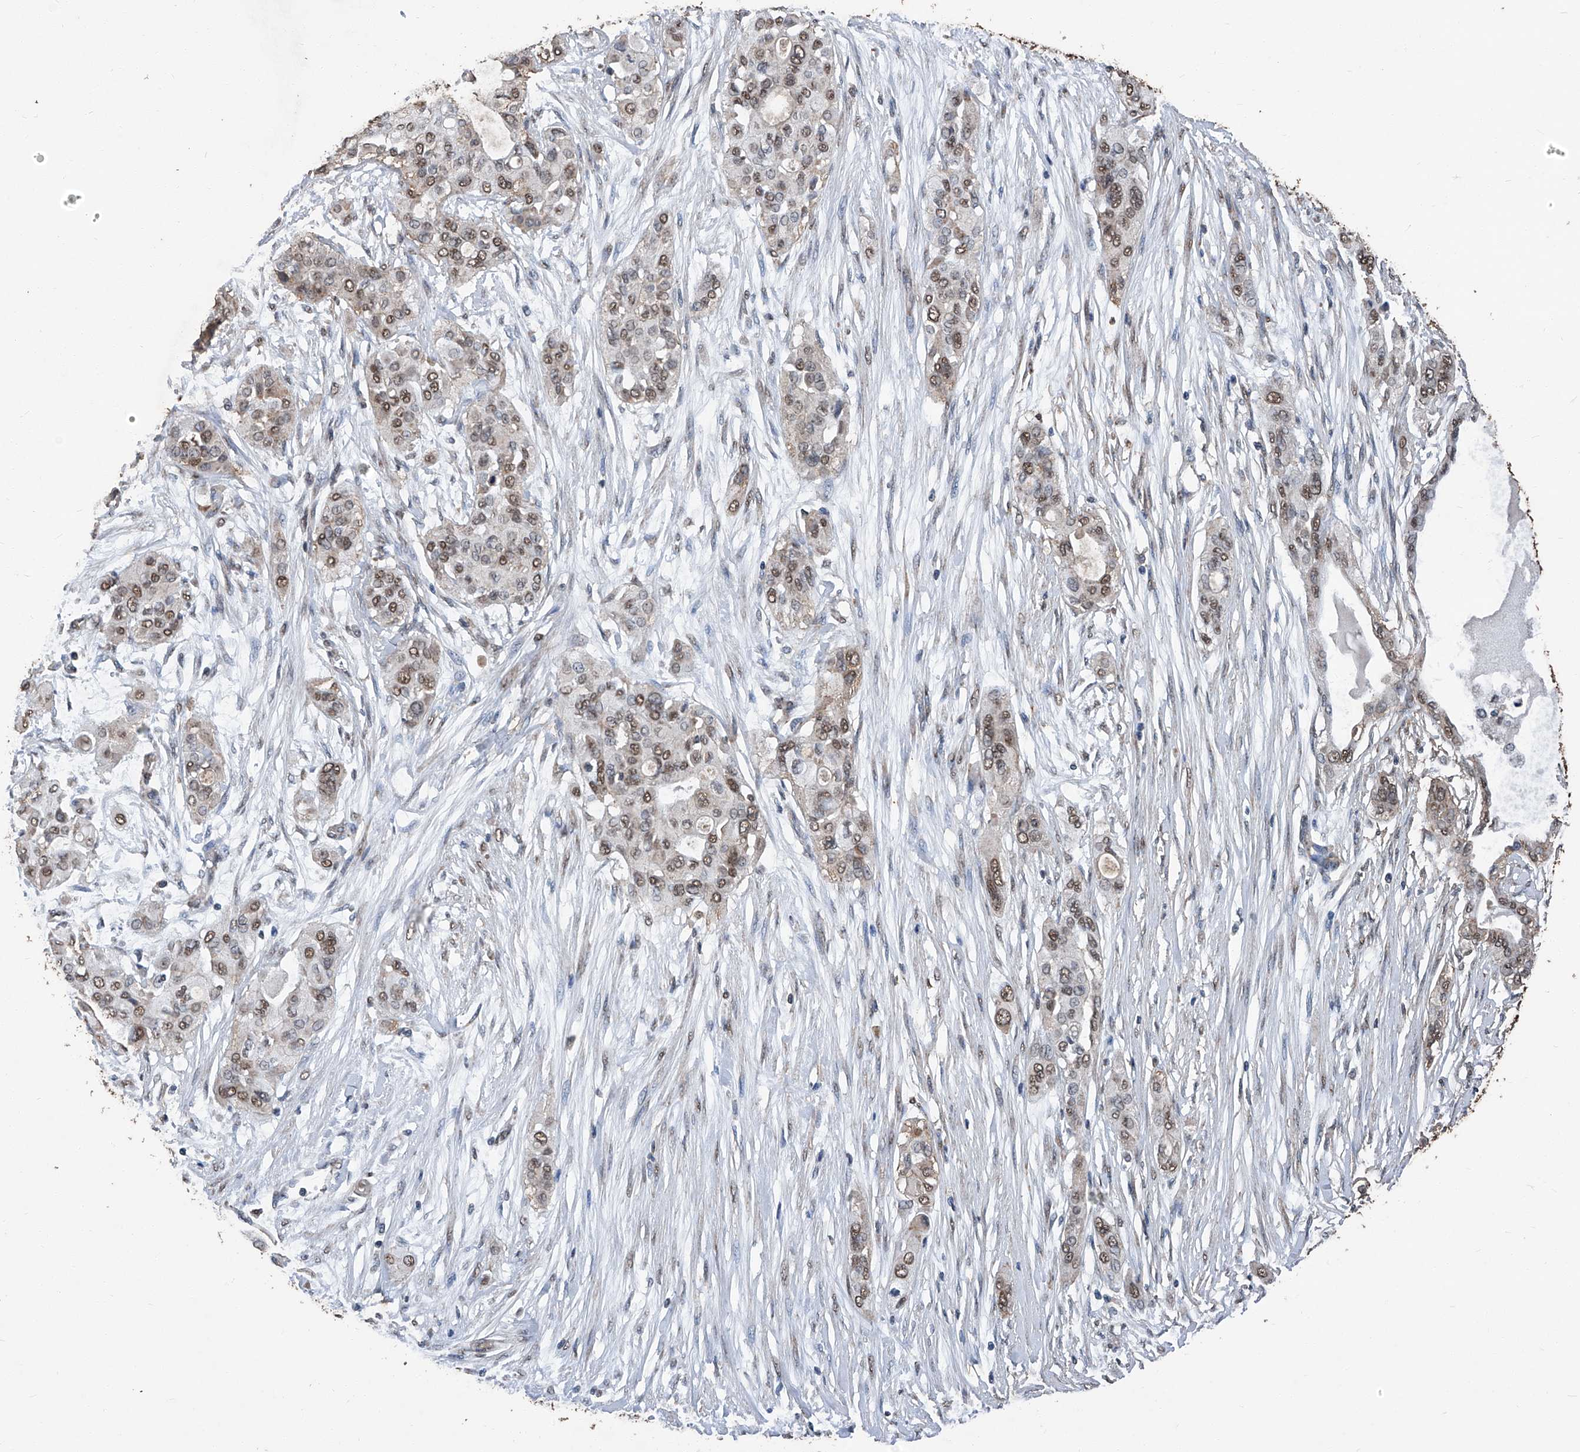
{"staining": {"intensity": "moderate", "quantity": ">75%", "location": "cytoplasmic/membranous,nuclear"}, "tissue": "pancreatic cancer", "cell_type": "Tumor cells", "image_type": "cancer", "snomed": [{"axis": "morphology", "description": "Adenocarcinoma, NOS"}, {"axis": "topography", "description": "Pancreas"}], "caption": "A medium amount of moderate cytoplasmic/membranous and nuclear expression is identified in about >75% of tumor cells in pancreatic adenocarcinoma tissue.", "gene": "STARD7", "patient": {"sex": "female", "age": 60}}